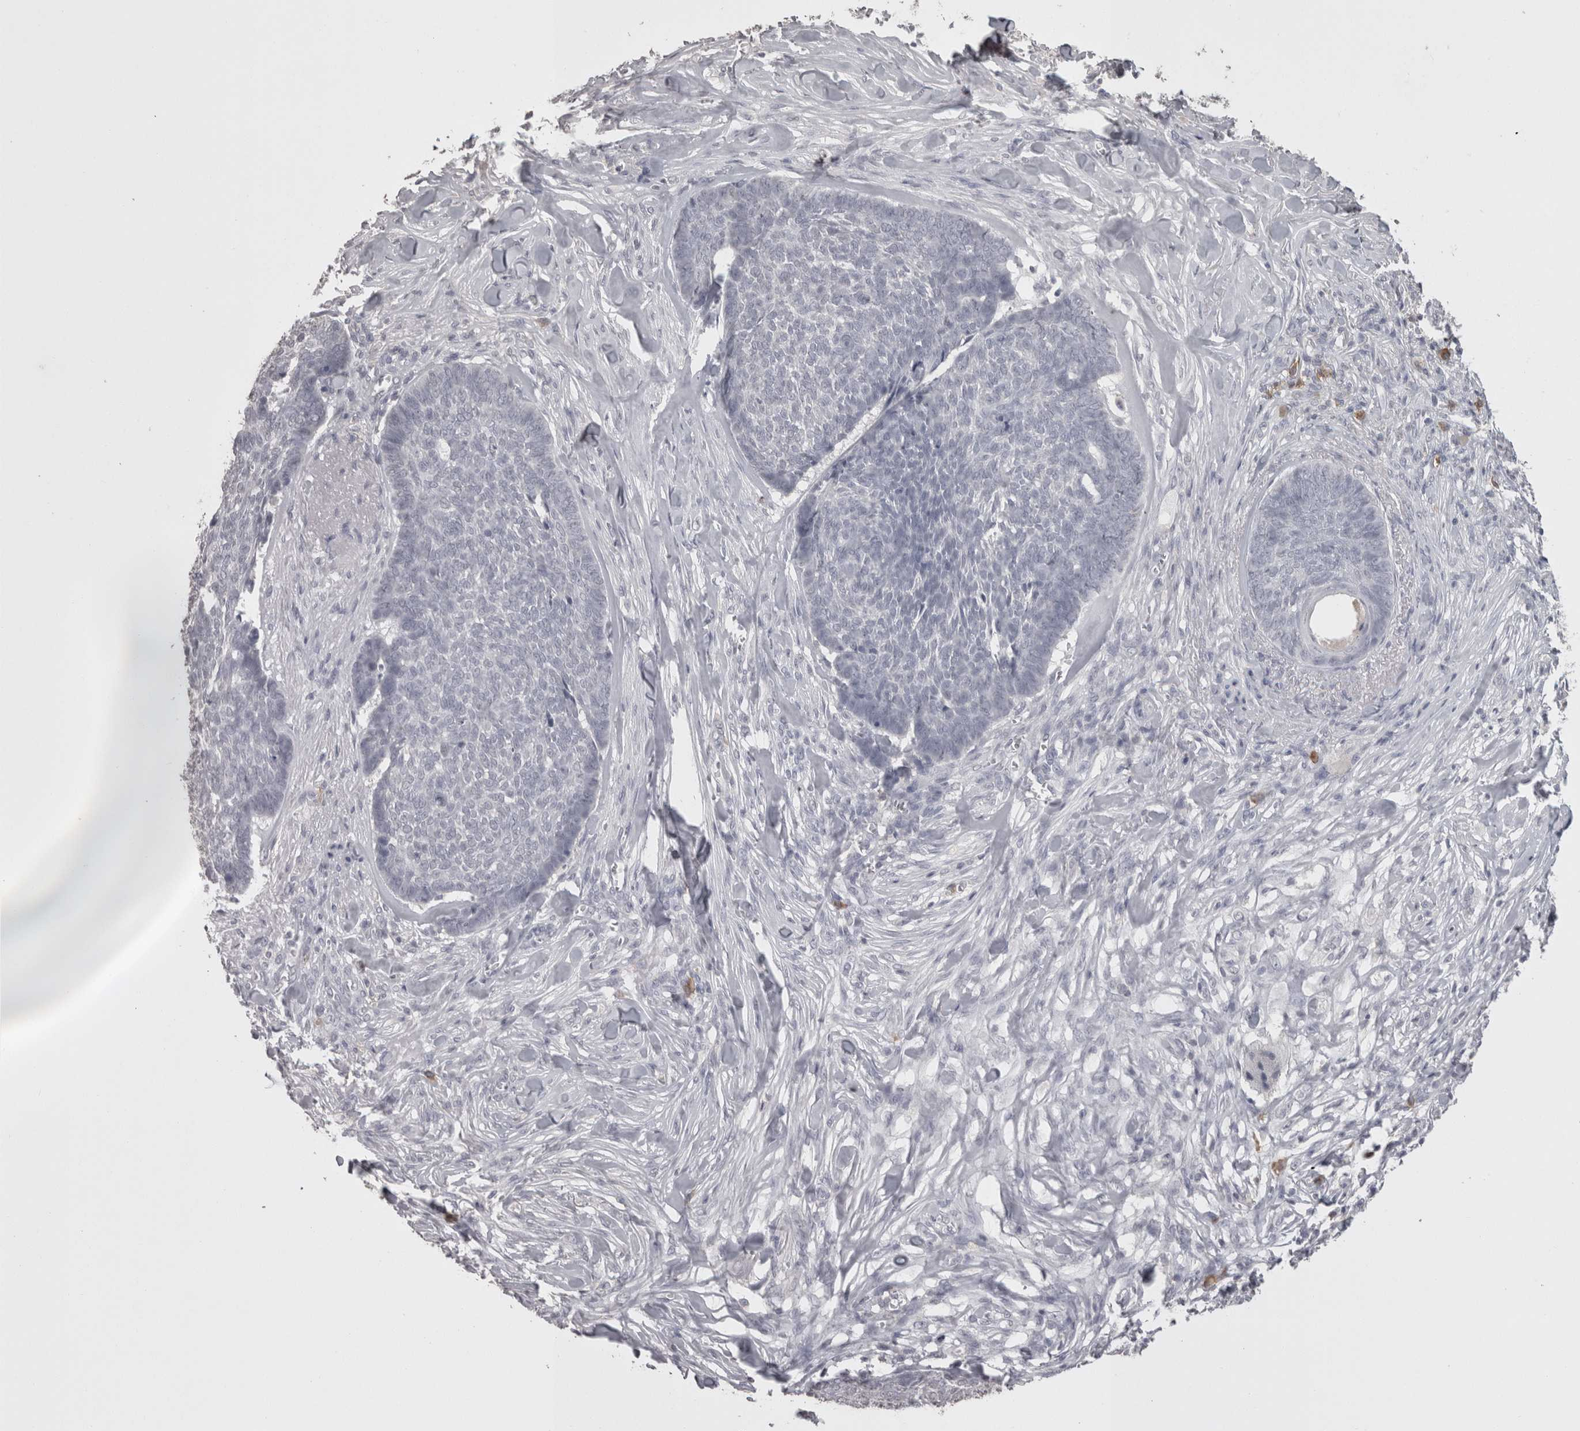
{"staining": {"intensity": "negative", "quantity": "none", "location": "none"}, "tissue": "skin cancer", "cell_type": "Tumor cells", "image_type": "cancer", "snomed": [{"axis": "morphology", "description": "Basal cell carcinoma"}, {"axis": "topography", "description": "Skin"}], "caption": "Basal cell carcinoma (skin) was stained to show a protein in brown. There is no significant positivity in tumor cells.", "gene": "LAX1", "patient": {"sex": "male", "age": 84}}